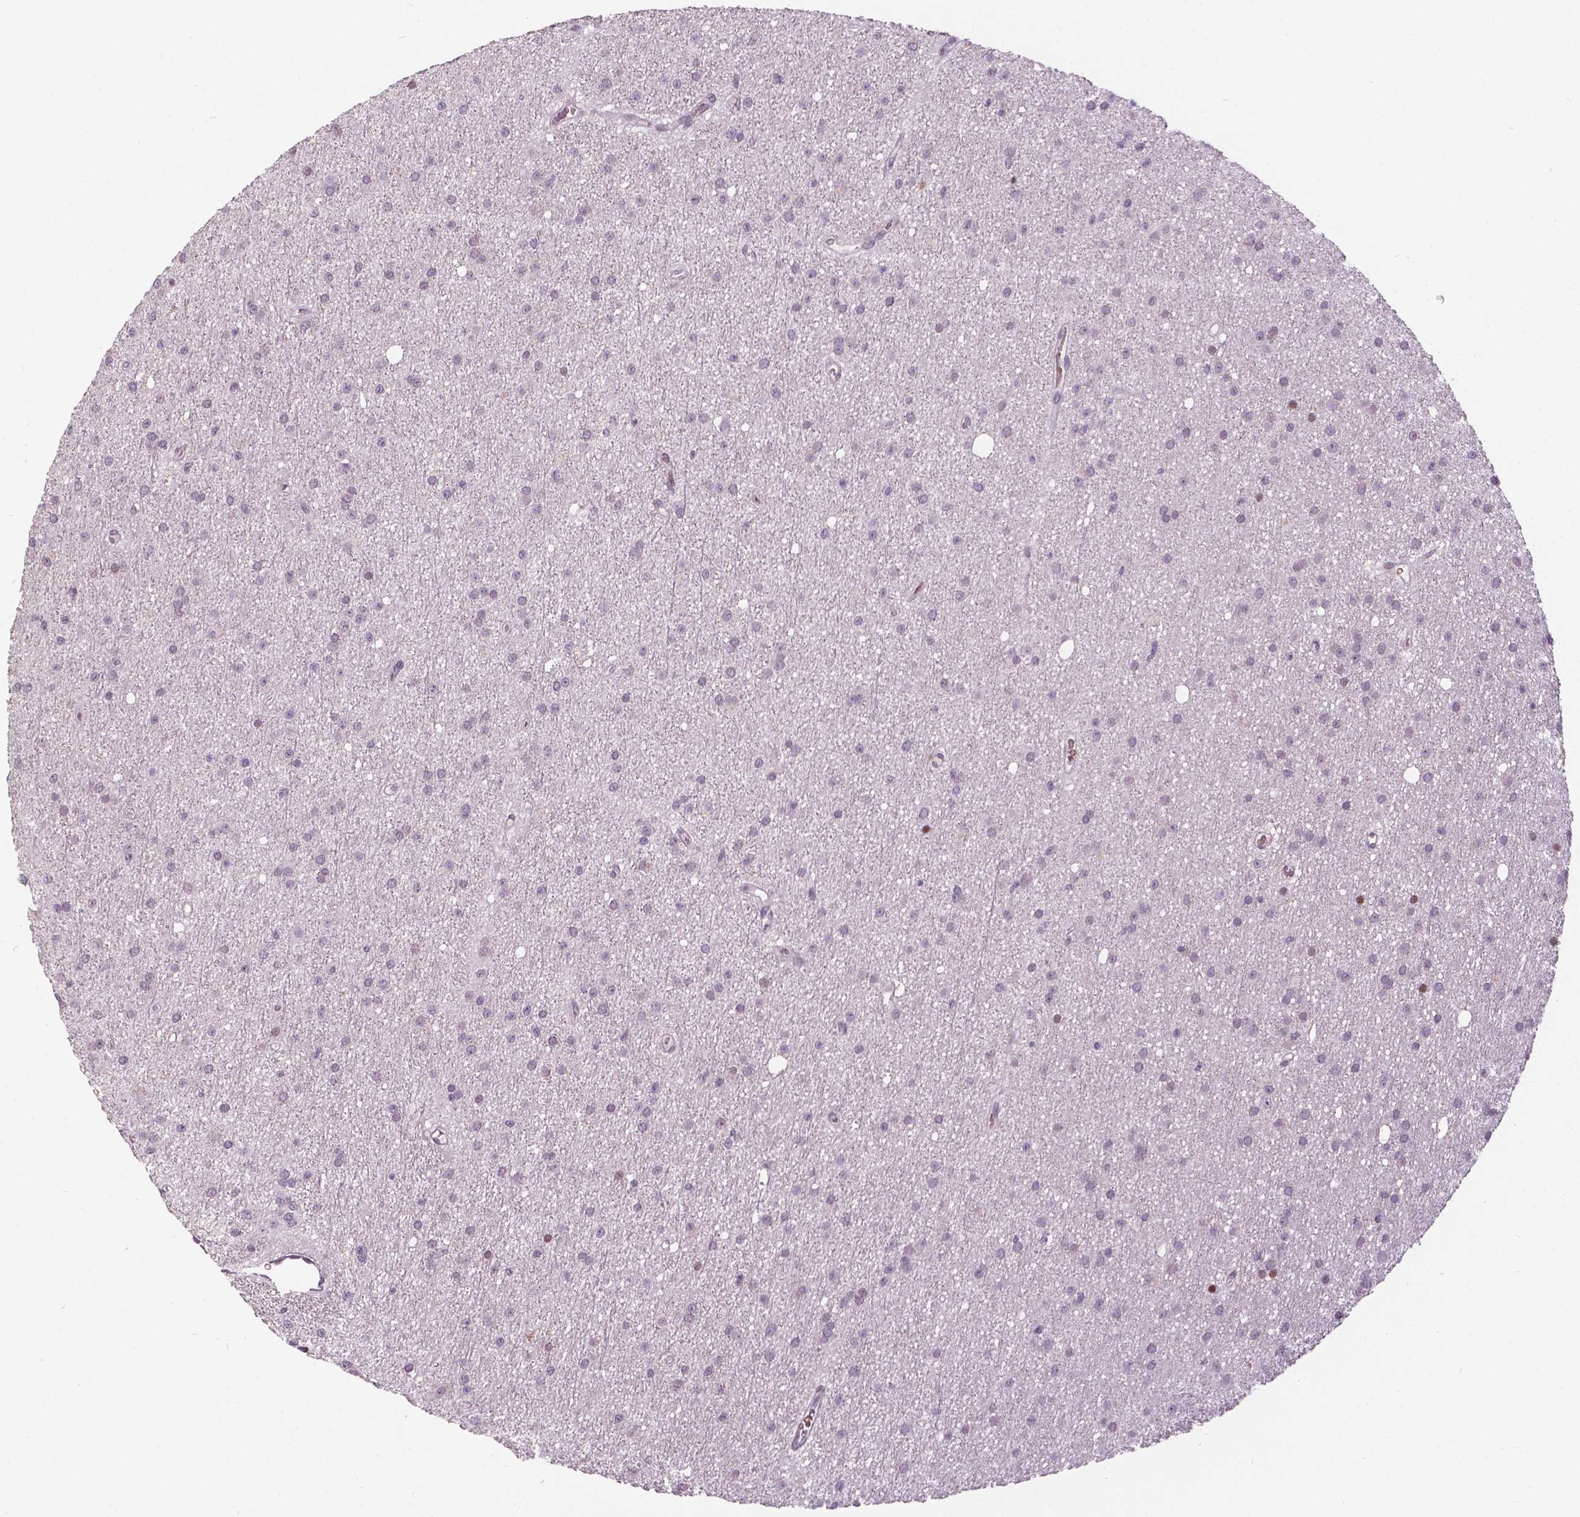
{"staining": {"intensity": "negative", "quantity": "none", "location": "none"}, "tissue": "glioma", "cell_type": "Tumor cells", "image_type": "cancer", "snomed": [{"axis": "morphology", "description": "Glioma, malignant, Low grade"}, {"axis": "topography", "description": "Brain"}], "caption": "A micrograph of human malignant glioma (low-grade) is negative for staining in tumor cells. (Immunohistochemistry (ihc), brightfield microscopy, high magnification).", "gene": "PTPN18", "patient": {"sex": "male", "age": 27}}